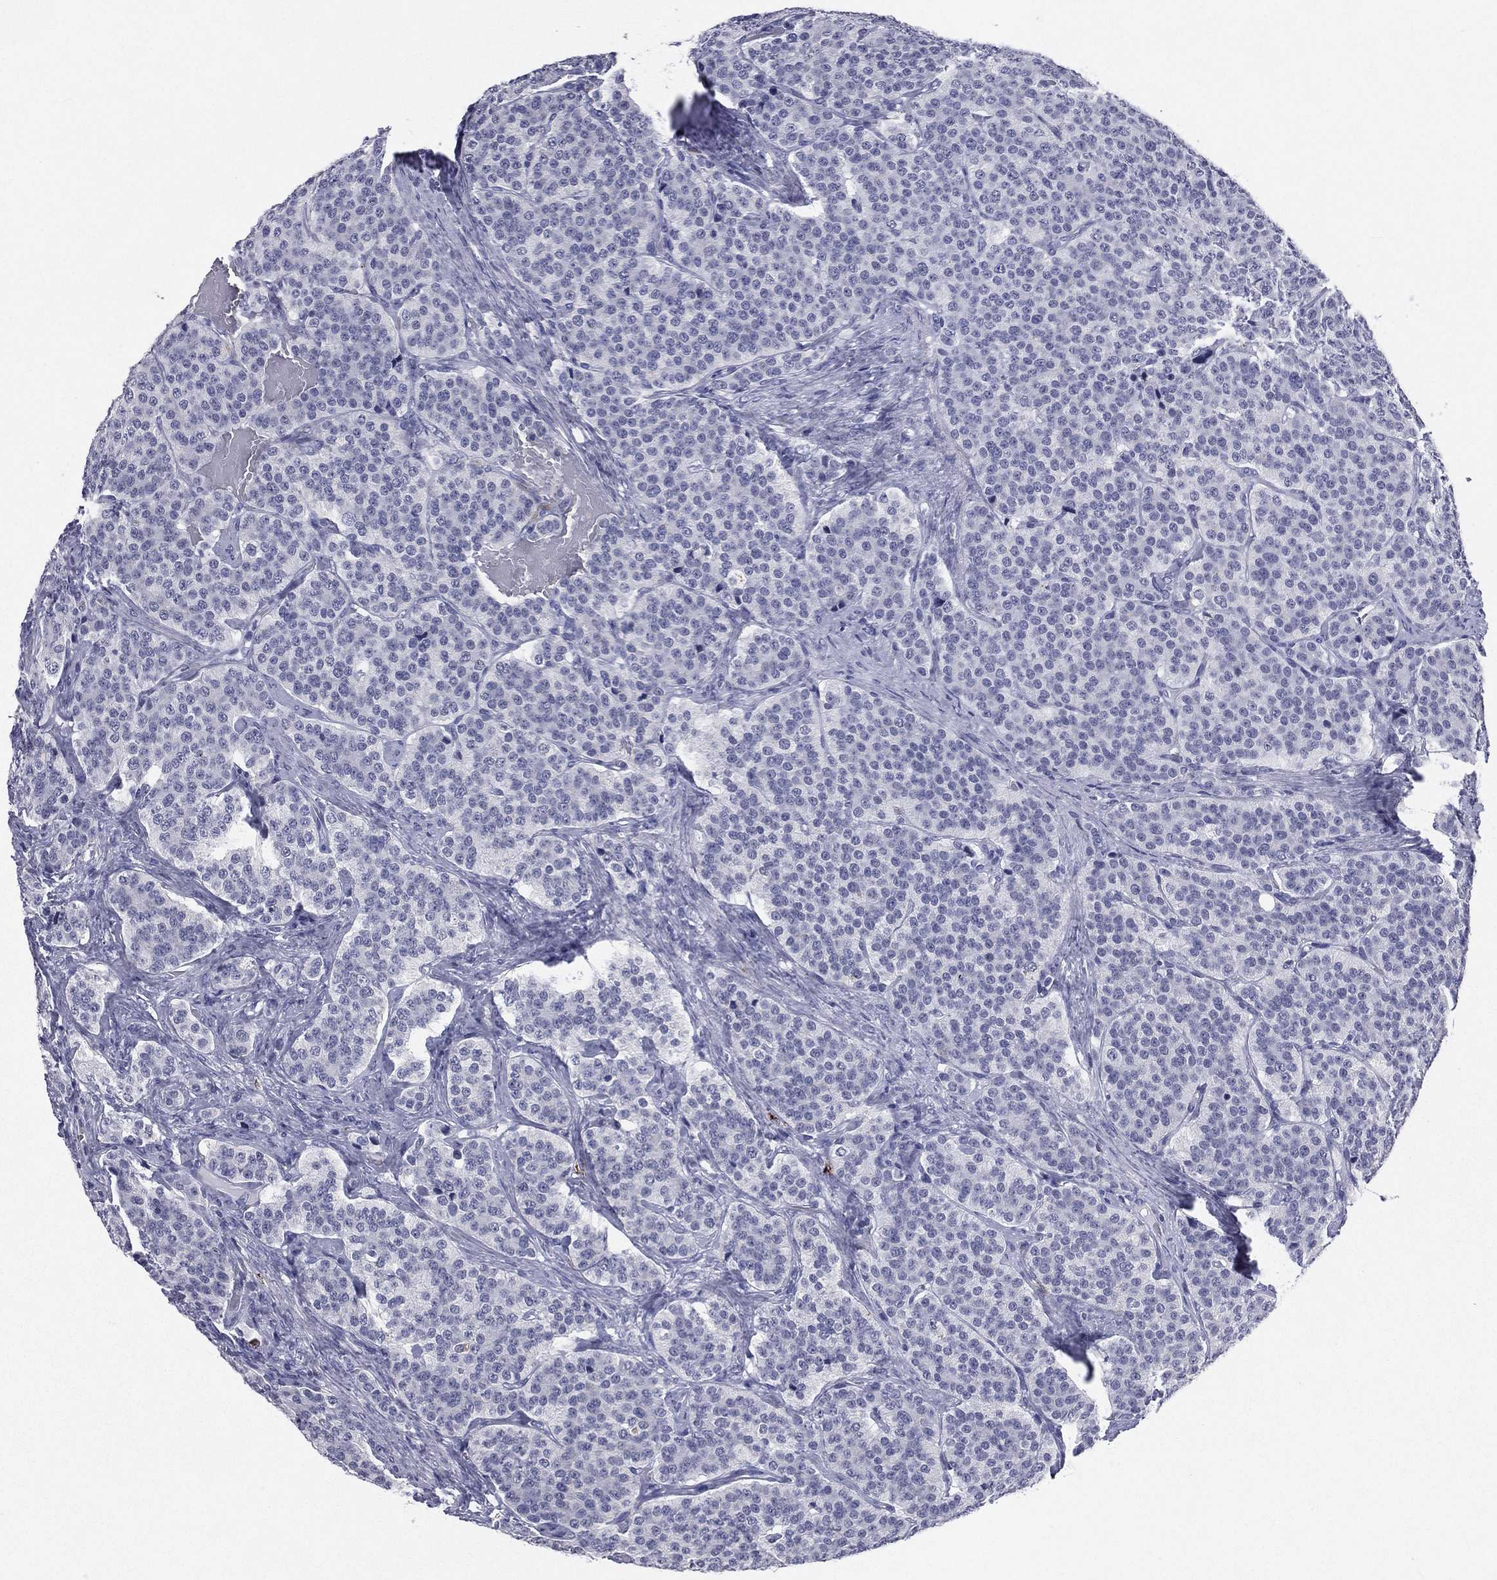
{"staining": {"intensity": "negative", "quantity": "none", "location": "none"}, "tissue": "carcinoid", "cell_type": "Tumor cells", "image_type": "cancer", "snomed": [{"axis": "morphology", "description": "Carcinoid, malignant, NOS"}, {"axis": "topography", "description": "Small intestine"}], "caption": "This is a micrograph of IHC staining of carcinoid, which shows no positivity in tumor cells. (DAB immunohistochemistry (IHC) visualized using brightfield microscopy, high magnification).", "gene": "HLA-DOA", "patient": {"sex": "female", "age": 58}}